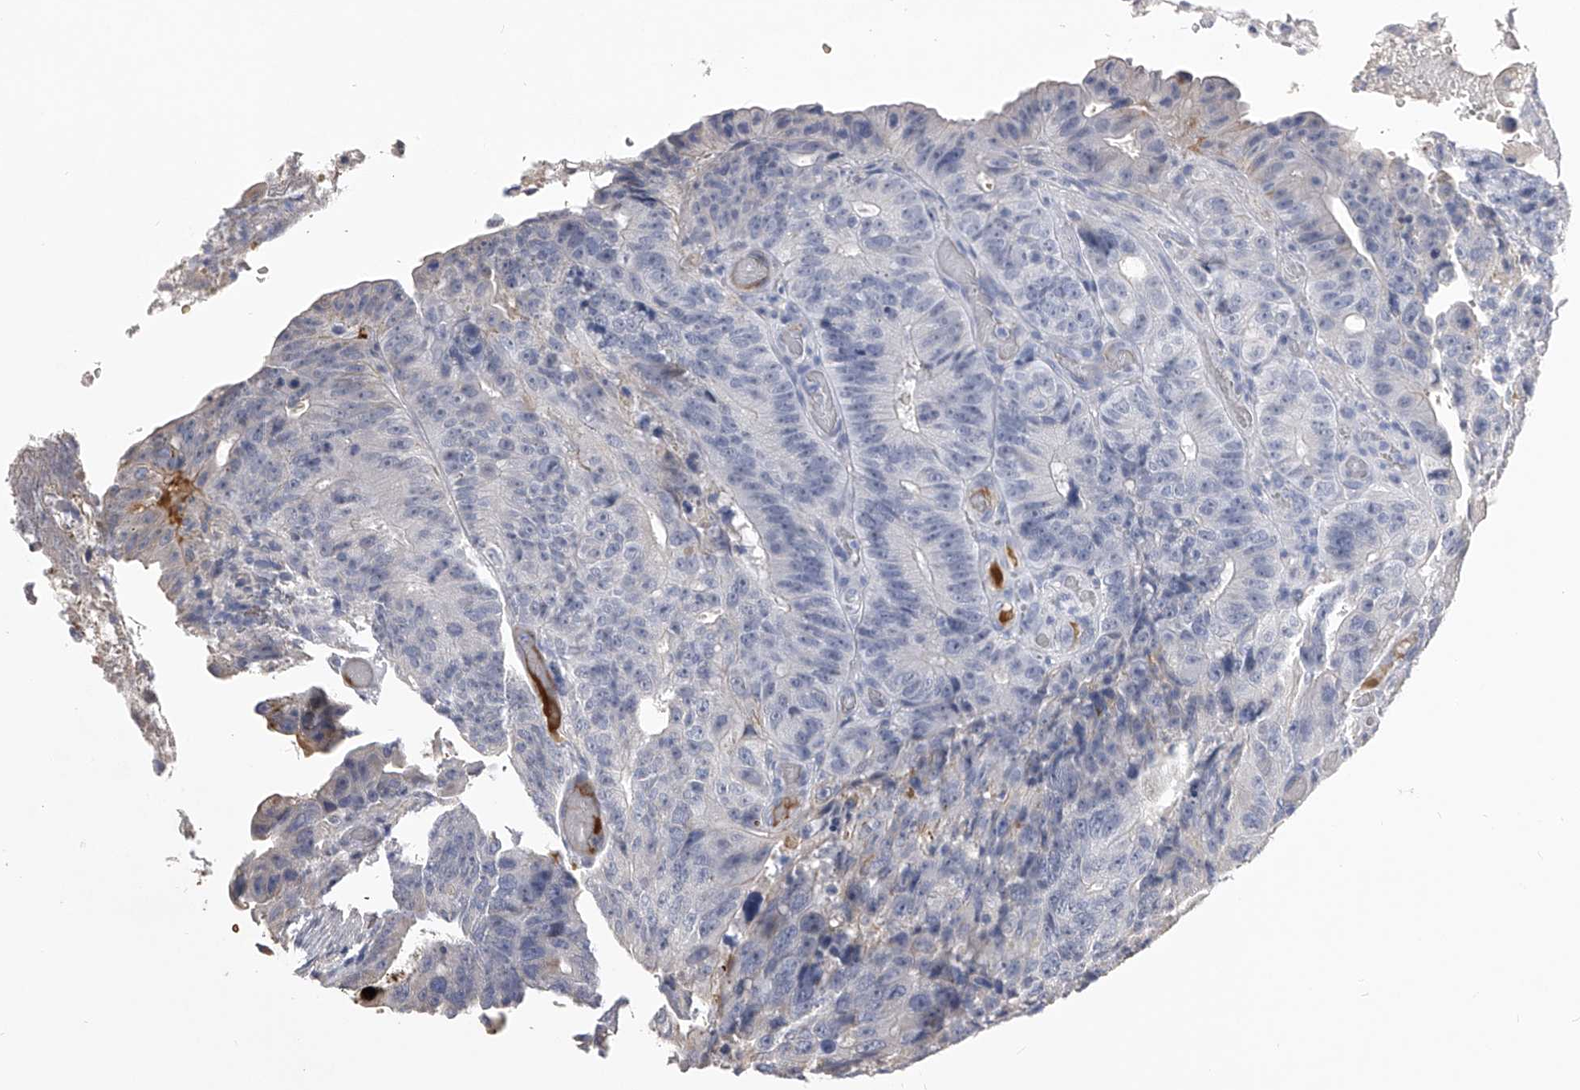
{"staining": {"intensity": "negative", "quantity": "none", "location": "none"}, "tissue": "colorectal cancer", "cell_type": "Tumor cells", "image_type": "cancer", "snomed": [{"axis": "morphology", "description": "Adenocarcinoma, NOS"}, {"axis": "topography", "description": "Colon"}], "caption": "An immunohistochemistry (IHC) histopathology image of colorectal adenocarcinoma is shown. There is no staining in tumor cells of colorectal adenocarcinoma.", "gene": "MDN1", "patient": {"sex": "male", "age": 87}}